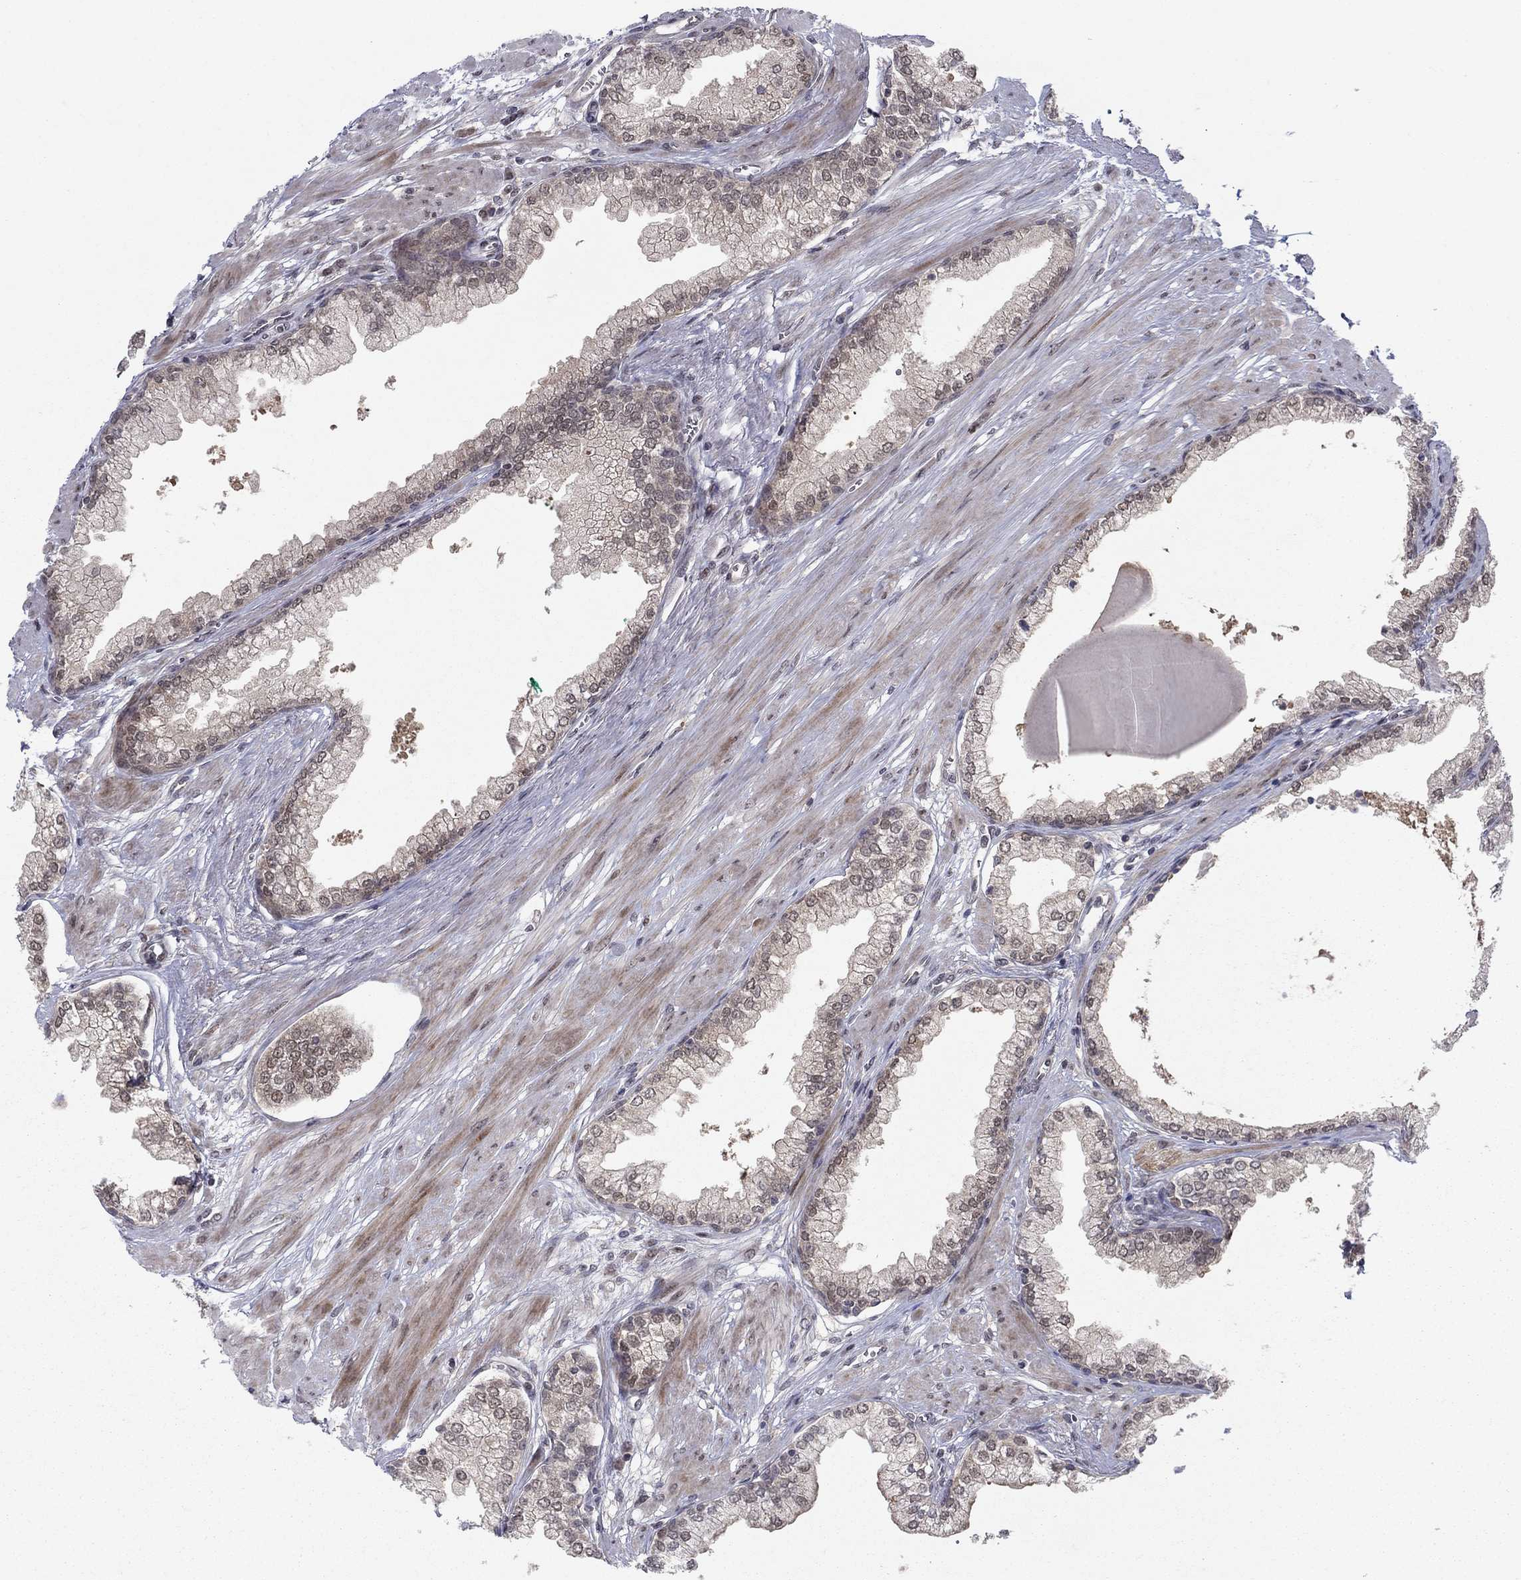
{"staining": {"intensity": "negative", "quantity": "none", "location": "none"}, "tissue": "prostate cancer", "cell_type": "Tumor cells", "image_type": "cancer", "snomed": [{"axis": "morphology", "description": "Adenocarcinoma, NOS"}, {"axis": "topography", "description": "Prostate and seminal vesicle, NOS"}, {"axis": "topography", "description": "Prostate"}], "caption": "Micrograph shows no significant protein positivity in tumor cells of prostate cancer.", "gene": "PSMC1", "patient": {"sex": "male", "age": 69}}